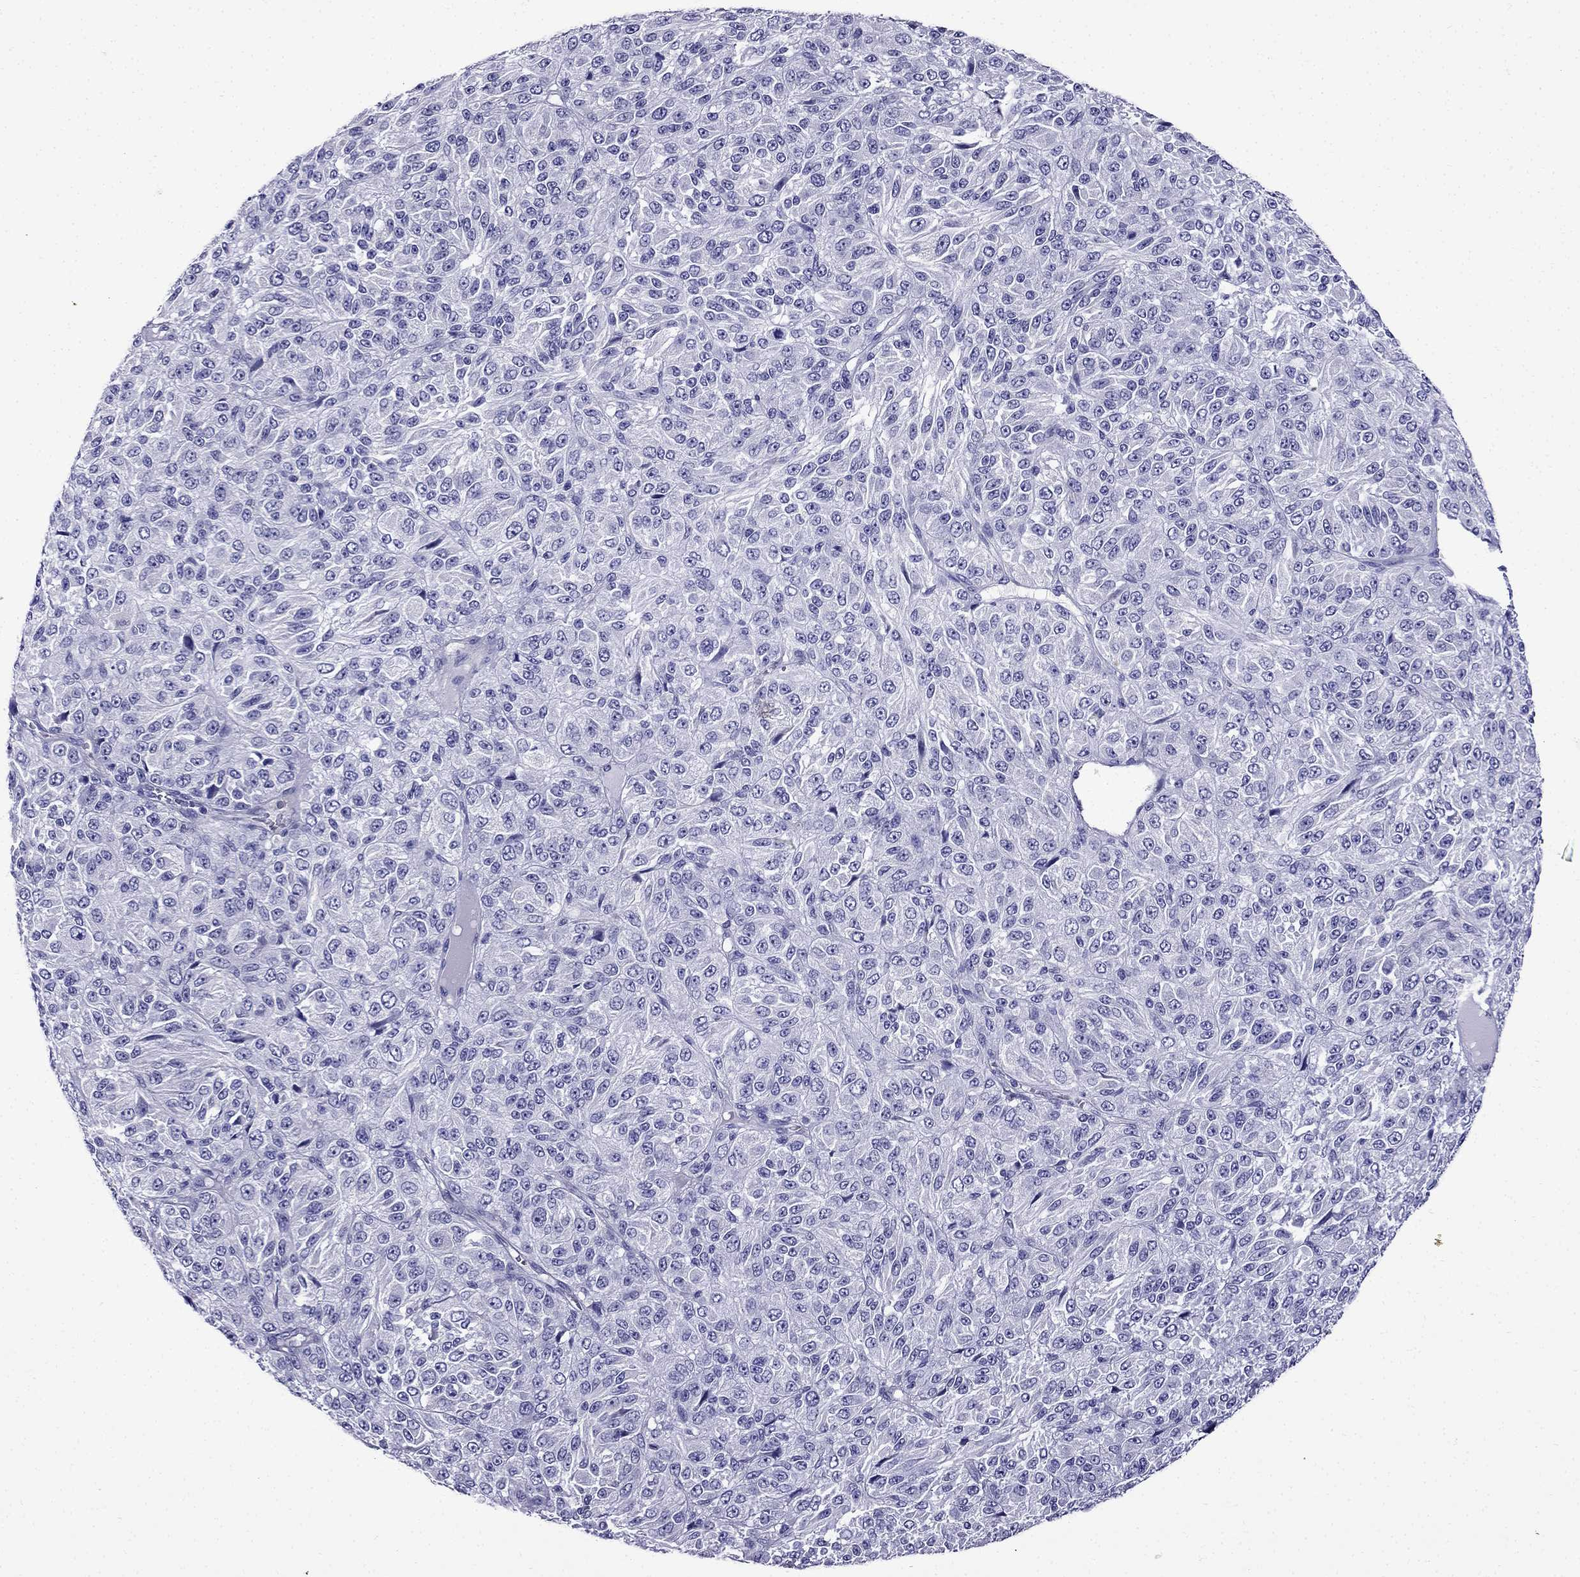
{"staining": {"intensity": "negative", "quantity": "none", "location": "none"}, "tissue": "melanoma", "cell_type": "Tumor cells", "image_type": "cancer", "snomed": [{"axis": "morphology", "description": "Malignant melanoma, Metastatic site"}, {"axis": "topography", "description": "Brain"}], "caption": "IHC image of neoplastic tissue: melanoma stained with DAB reveals no significant protein positivity in tumor cells.", "gene": "ERC2", "patient": {"sex": "female", "age": 56}}